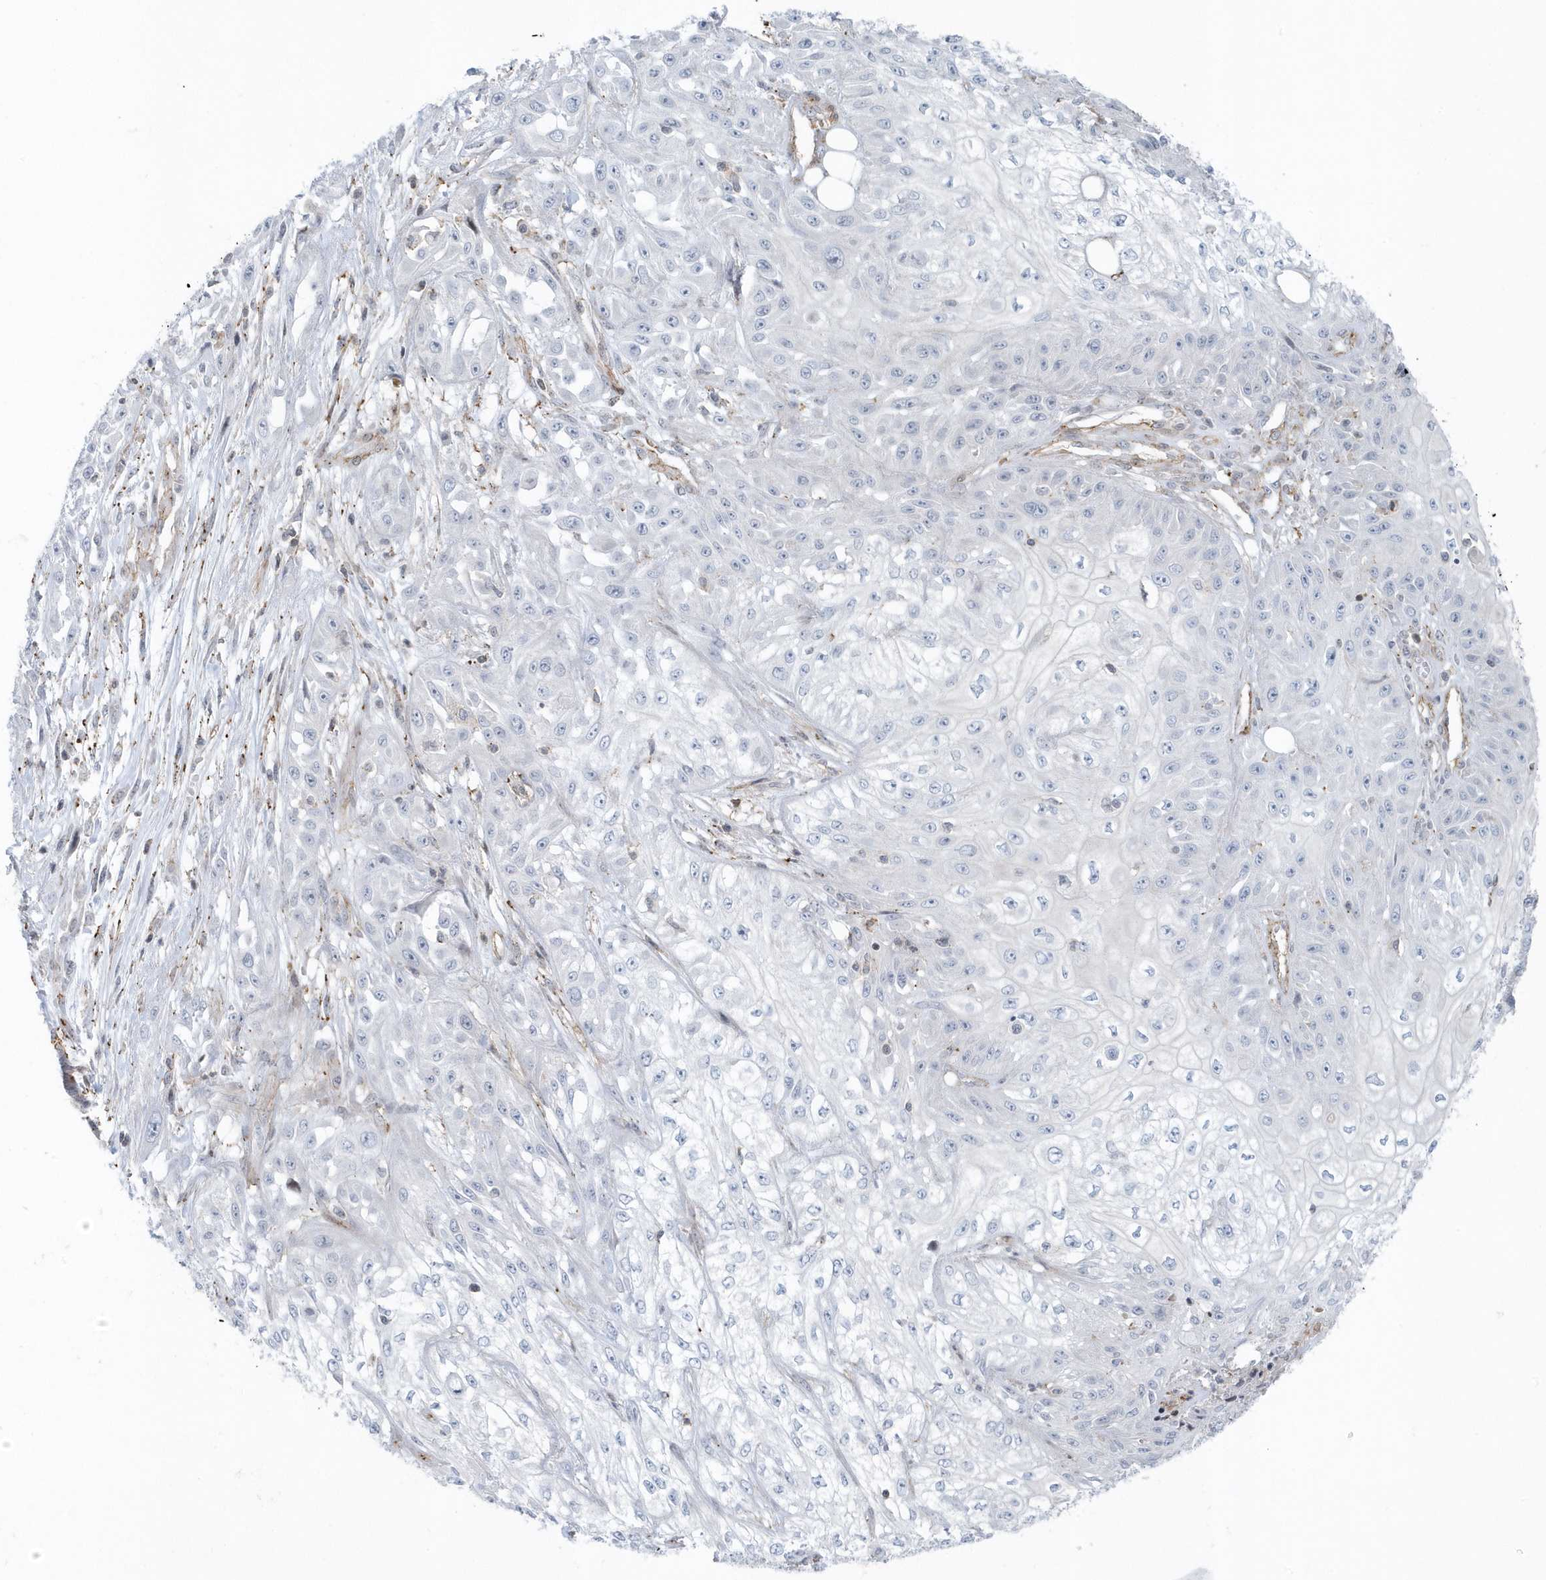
{"staining": {"intensity": "negative", "quantity": "none", "location": "none"}, "tissue": "skin cancer", "cell_type": "Tumor cells", "image_type": "cancer", "snomed": [{"axis": "morphology", "description": "Squamous cell carcinoma, NOS"}, {"axis": "morphology", "description": "Squamous cell carcinoma, metastatic, NOS"}, {"axis": "topography", "description": "Skin"}, {"axis": "topography", "description": "Lymph node"}], "caption": "A high-resolution histopathology image shows immunohistochemistry staining of skin cancer, which exhibits no significant expression in tumor cells.", "gene": "CACNB2", "patient": {"sex": "male", "age": 75}}